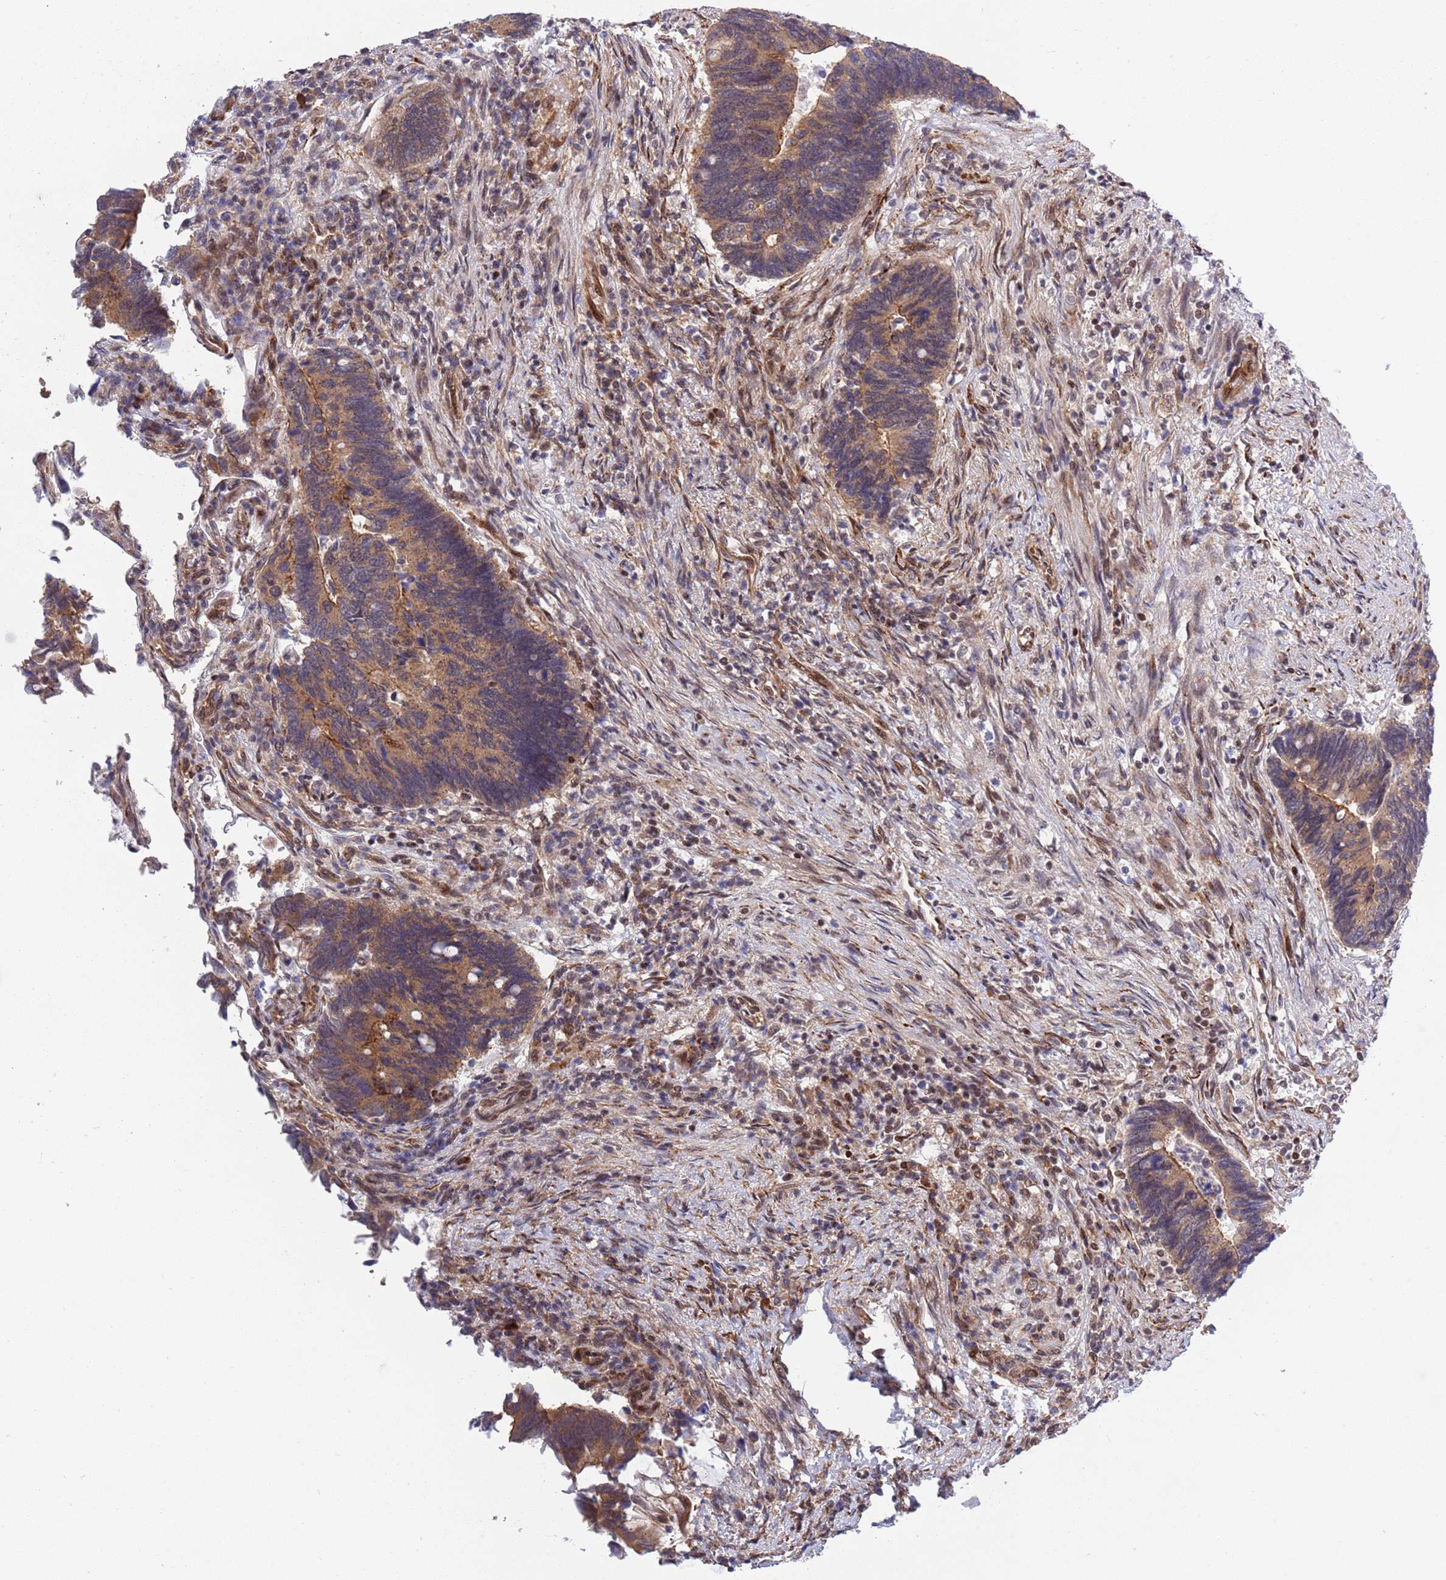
{"staining": {"intensity": "moderate", "quantity": ">75%", "location": "cytoplasmic/membranous"}, "tissue": "colorectal cancer", "cell_type": "Tumor cells", "image_type": "cancer", "snomed": [{"axis": "morphology", "description": "Adenocarcinoma, NOS"}, {"axis": "topography", "description": "Colon"}], "caption": "There is medium levels of moderate cytoplasmic/membranous positivity in tumor cells of colorectal cancer, as demonstrated by immunohistochemical staining (brown color).", "gene": "TBX10", "patient": {"sex": "male", "age": 87}}